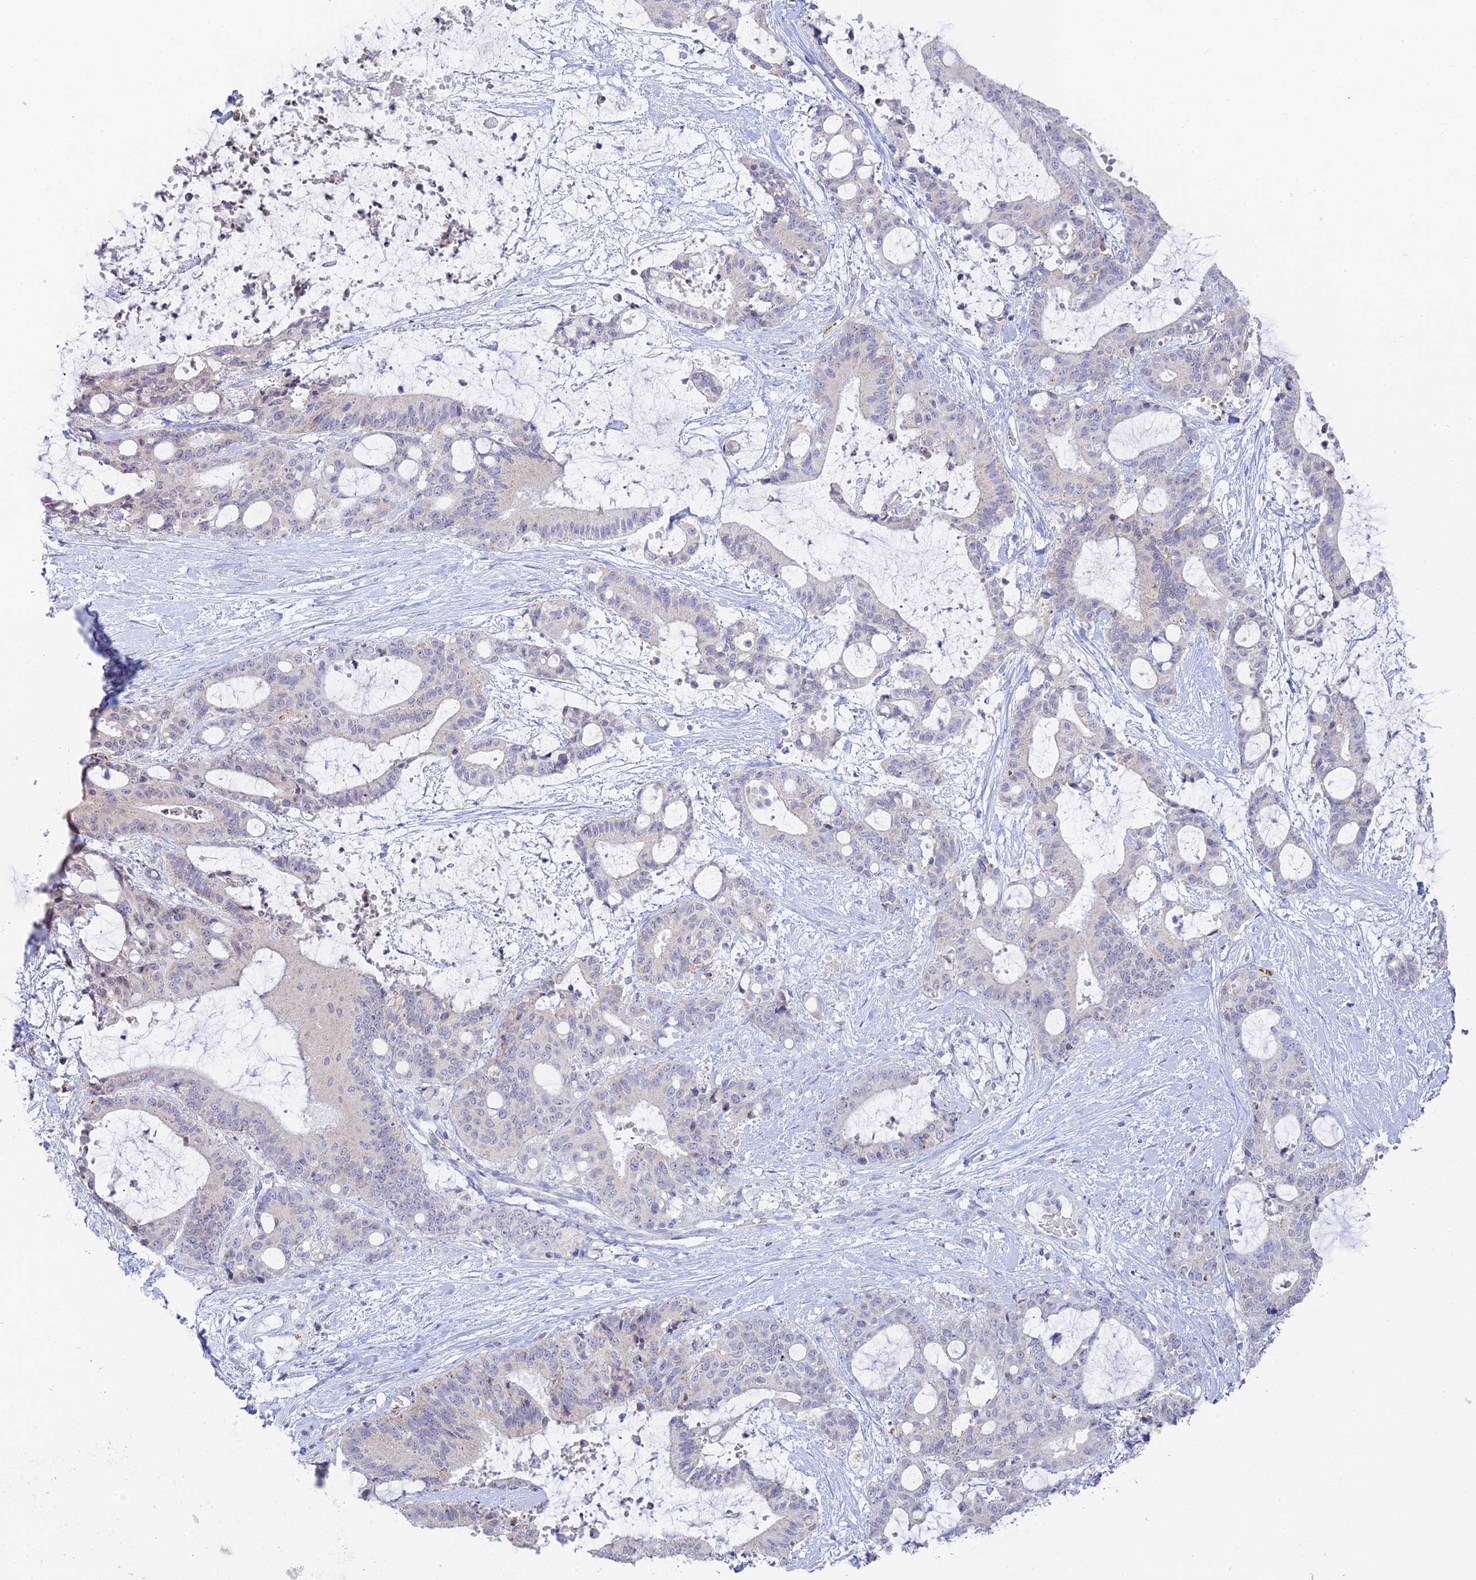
{"staining": {"intensity": "negative", "quantity": "none", "location": "none"}, "tissue": "liver cancer", "cell_type": "Tumor cells", "image_type": "cancer", "snomed": [{"axis": "morphology", "description": "Normal tissue, NOS"}, {"axis": "morphology", "description": "Cholangiocarcinoma"}, {"axis": "topography", "description": "Liver"}, {"axis": "topography", "description": "Peripheral nerve tissue"}], "caption": "Liver cancer was stained to show a protein in brown. There is no significant expression in tumor cells. Nuclei are stained in blue.", "gene": "TMEM40", "patient": {"sex": "female", "age": 73}}